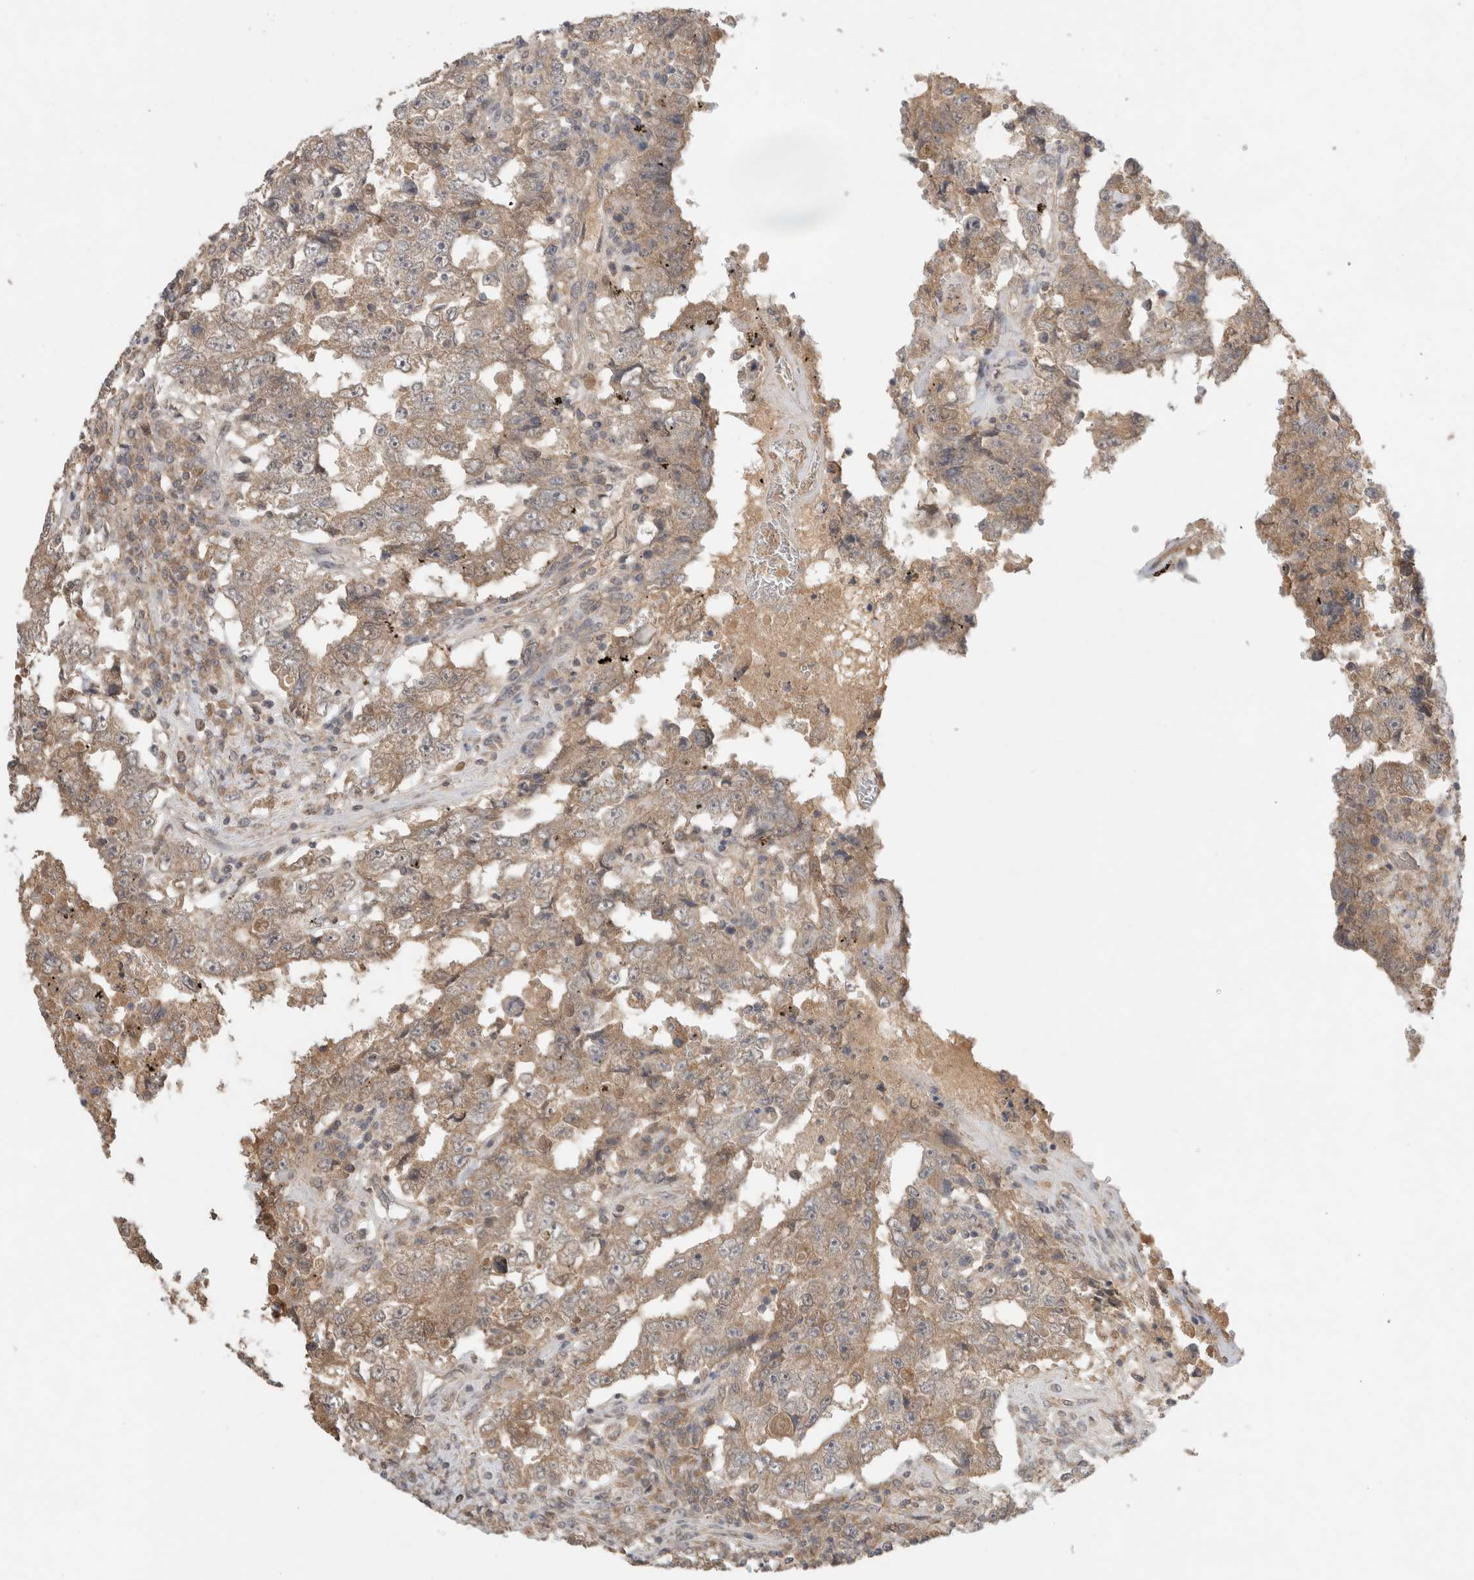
{"staining": {"intensity": "moderate", "quantity": ">75%", "location": "cytoplasmic/membranous"}, "tissue": "testis cancer", "cell_type": "Tumor cells", "image_type": "cancer", "snomed": [{"axis": "morphology", "description": "Carcinoma, Embryonal, NOS"}, {"axis": "topography", "description": "Testis"}], "caption": "High-magnification brightfield microscopy of testis embryonal carcinoma stained with DAB (brown) and counterstained with hematoxylin (blue). tumor cells exhibit moderate cytoplasmic/membranous expression is appreciated in approximately>75% of cells.", "gene": "LOXL2", "patient": {"sex": "male", "age": 26}}